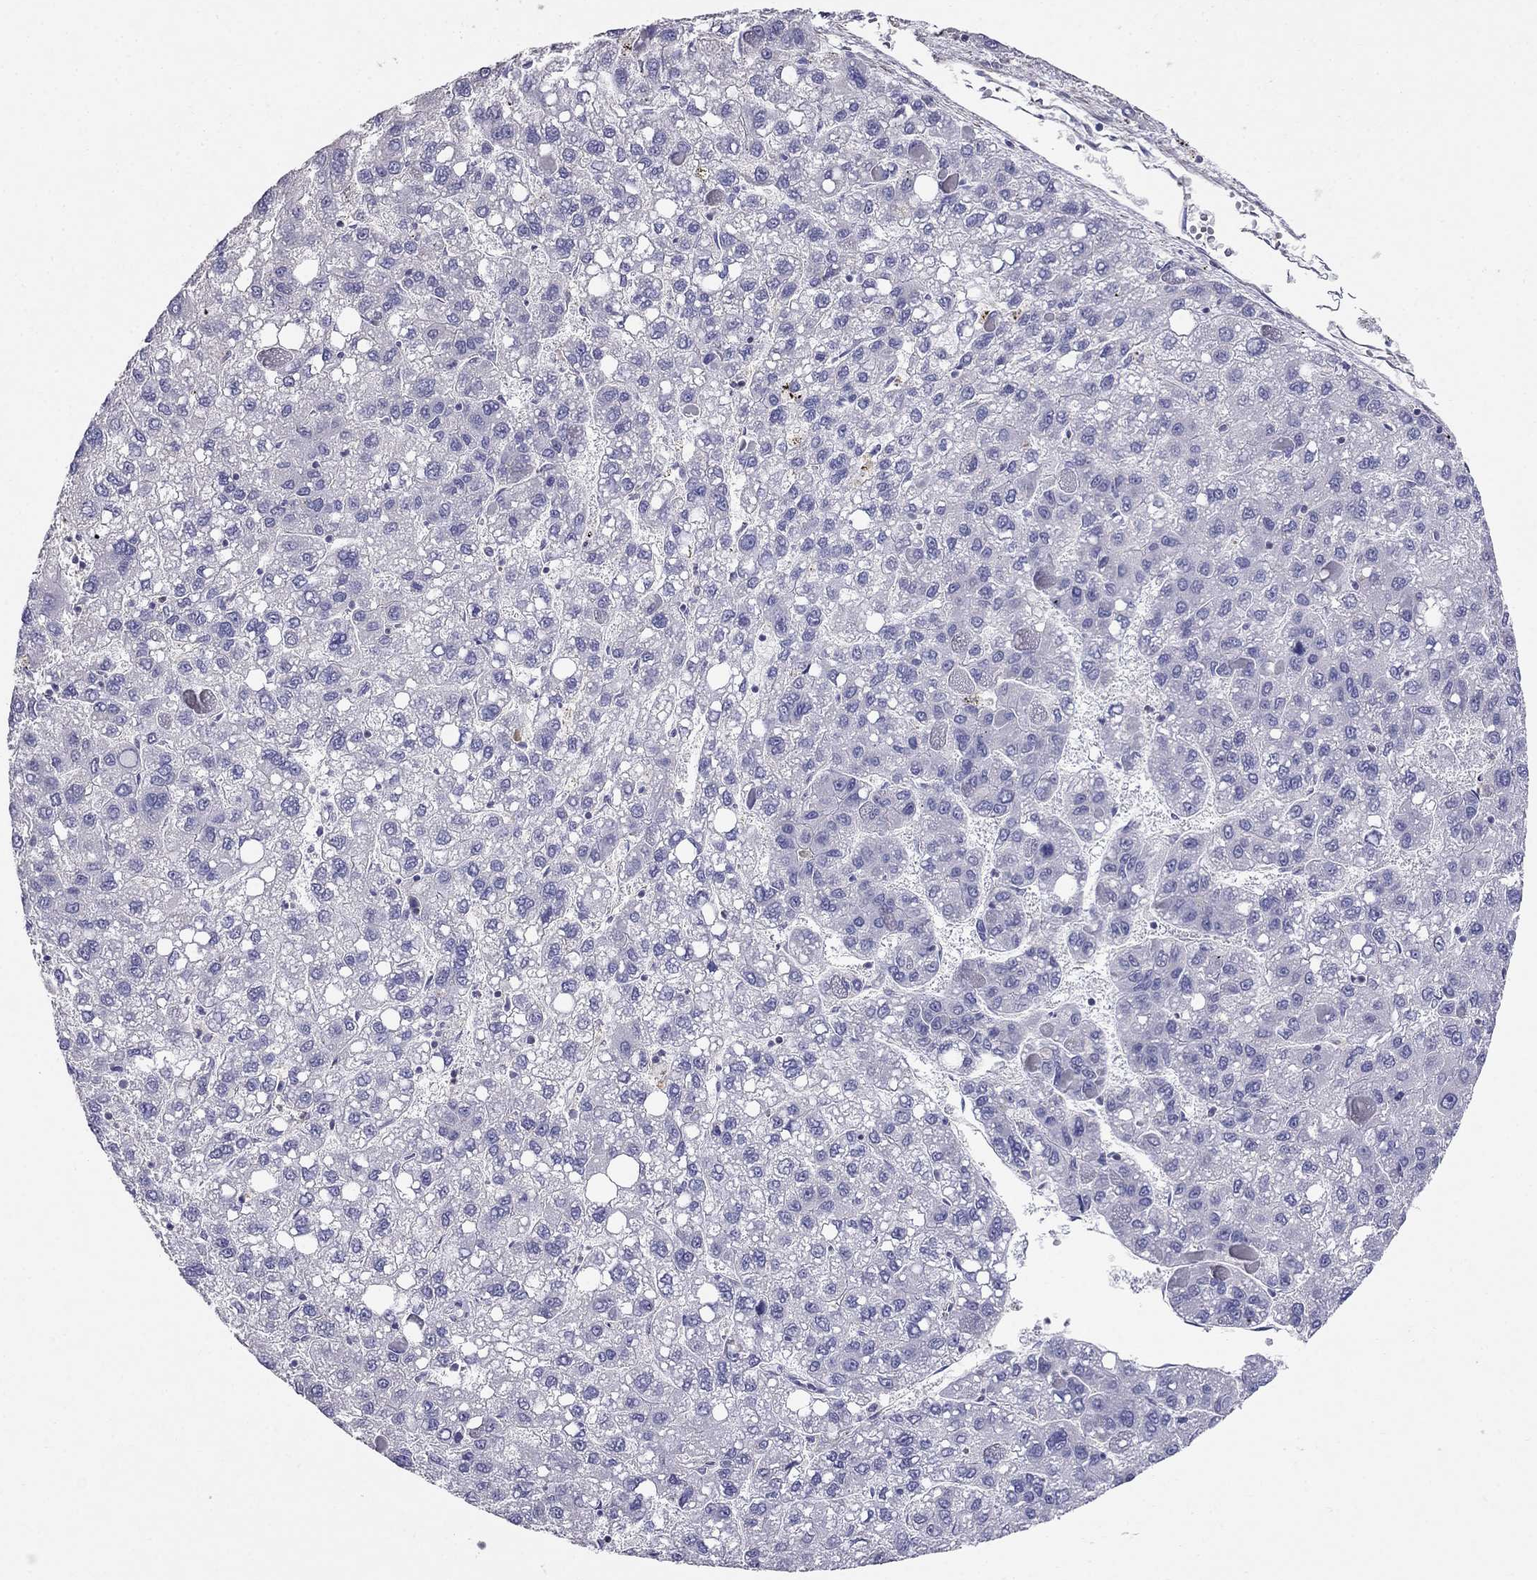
{"staining": {"intensity": "negative", "quantity": "none", "location": "none"}, "tissue": "liver cancer", "cell_type": "Tumor cells", "image_type": "cancer", "snomed": [{"axis": "morphology", "description": "Carcinoma, Hepatocellular, NOS"}, {"axis": "topography", "description": "Liver"}], "caption": "Immunohistochemistry of human liver hepatocellular carcinoma reveals no staining in tumor cells.", "gene": "LY6H", "patient": {"sex": "female", "age": 82}}